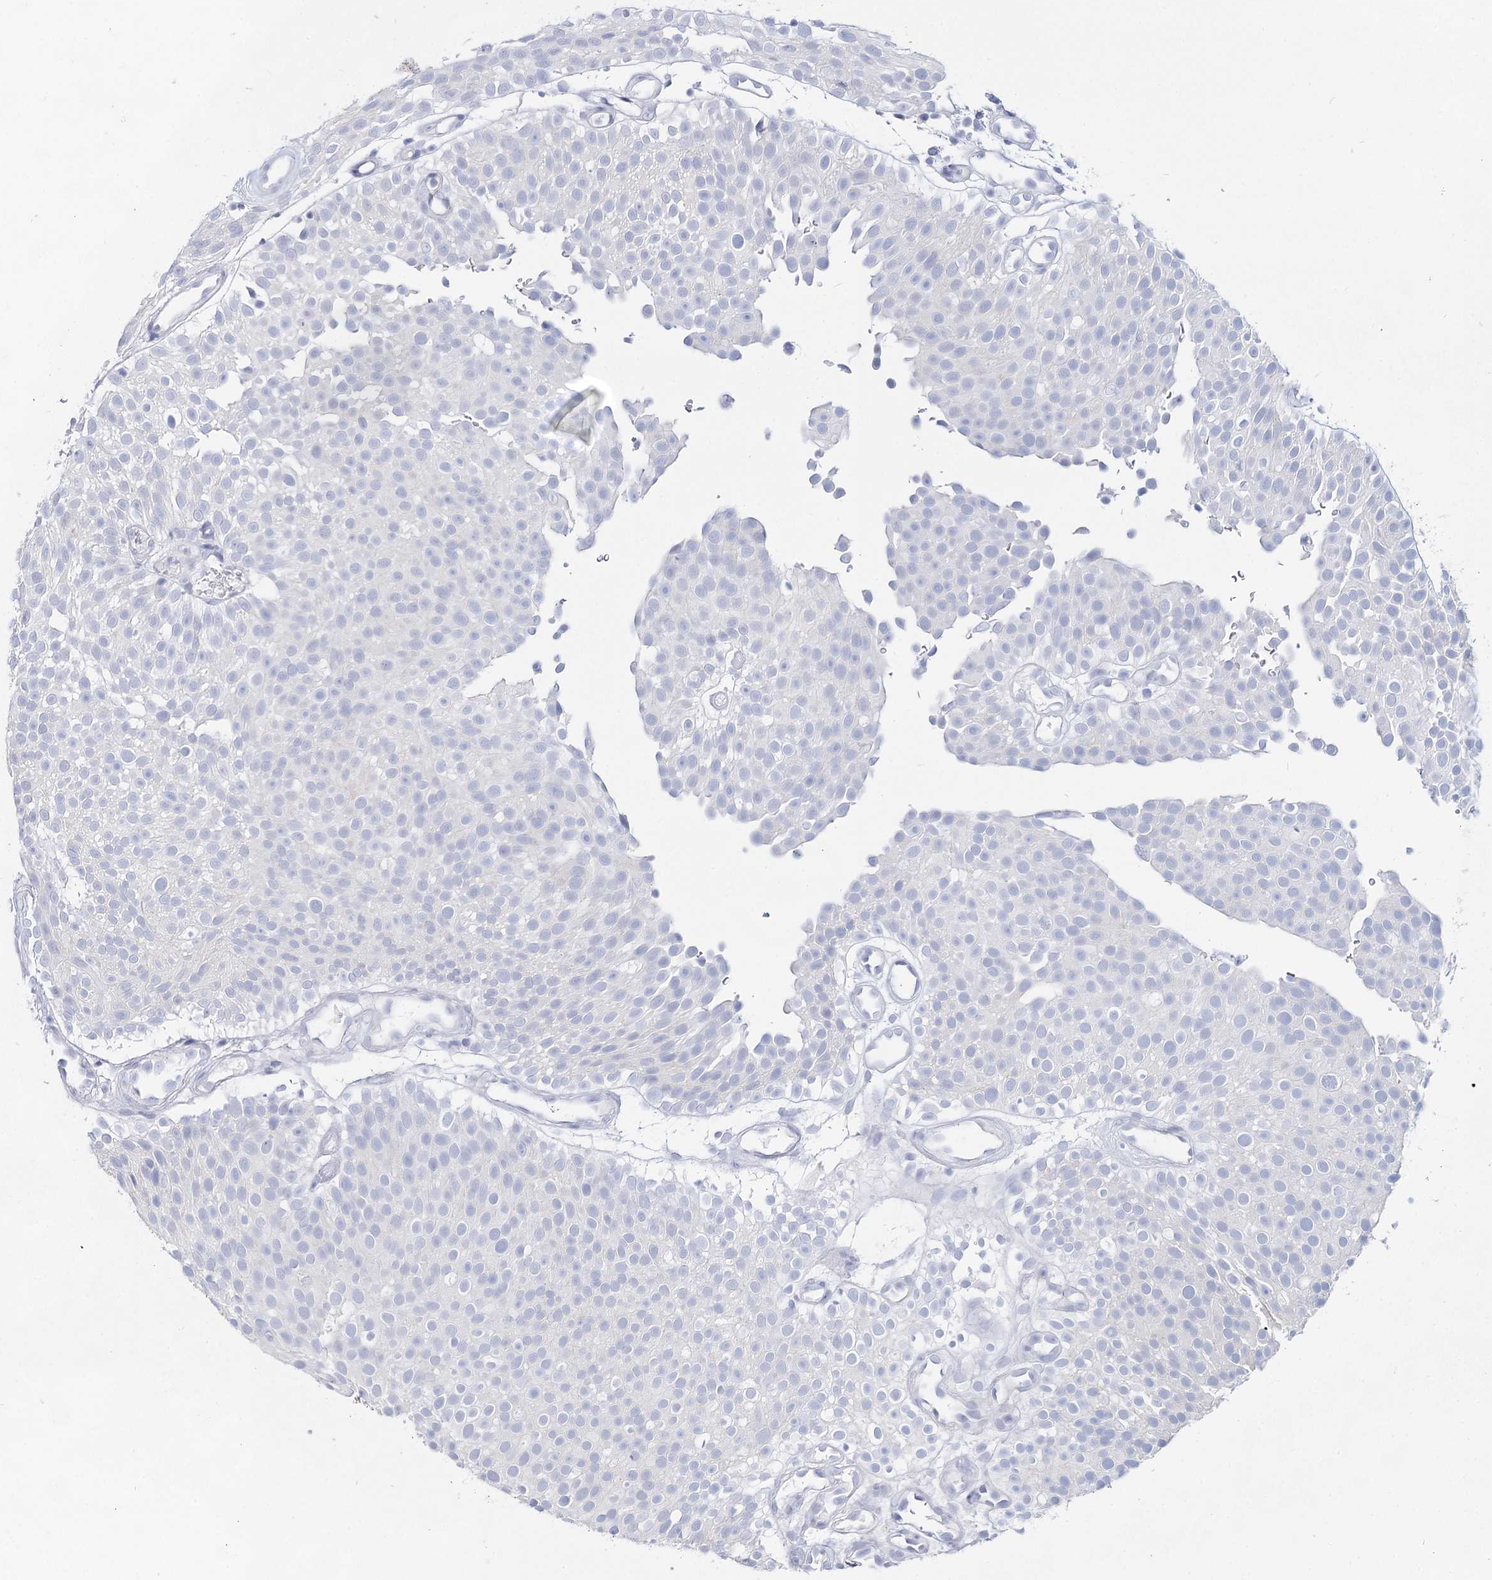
{"staining": {"intensity": "negative", "quantity": "none", "location": "none"}, "tissue": "urothelial cancer", "cell_type": "Tumor cells", "image_type": "cancer", "snomed": [{"axis": "morphology", "description": "Urothelial carcinoma, Low grade"}, {"axis": "topography", "description": "Urinary bladder"}], "caption": "Tumor cells are negative for protein expression in human urothelial cancer. Nuclei are stained in blue.", "gene": "SLC17A2", "patient": {"sex": "male", "age": 78}}